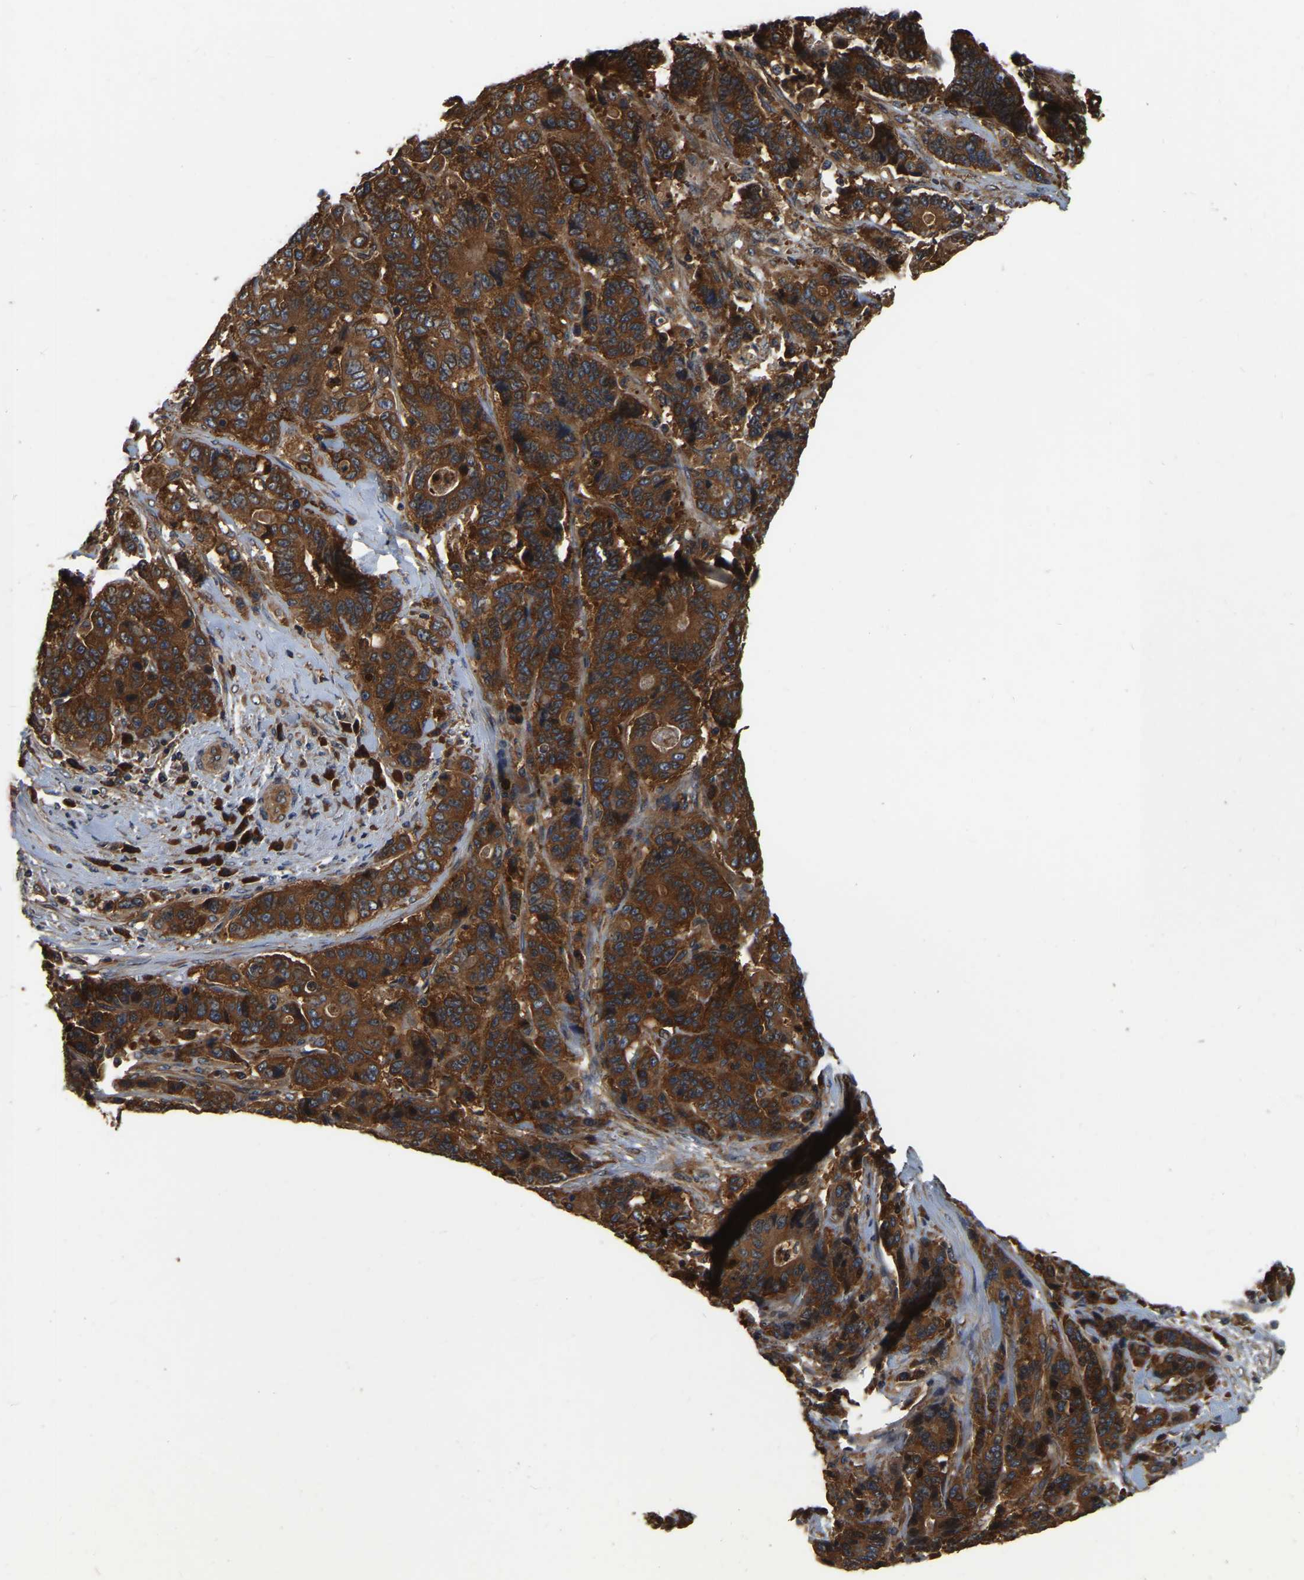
{"staining": {"intensity": "strong", "quantity": ">75%", "location": "cytoplasmic/membranous"}, "tissue": "stomach cancer", "cell_type": "Tumor cells", "image_type": "cancer", "snomed": [{"axis": "morphology", "description": "Adenocarcinoma, NOS"}, {"axis": "topography", "description": "Stomach"}], "caption": "Stomach adenocarcinoma stained for a protein (brown) displays strong cytoplasmic/membranous positive positivity in approximately >75% of tumor cells.", "gene": "GARS1", "patient": {"sex": "female", "age": 73}}